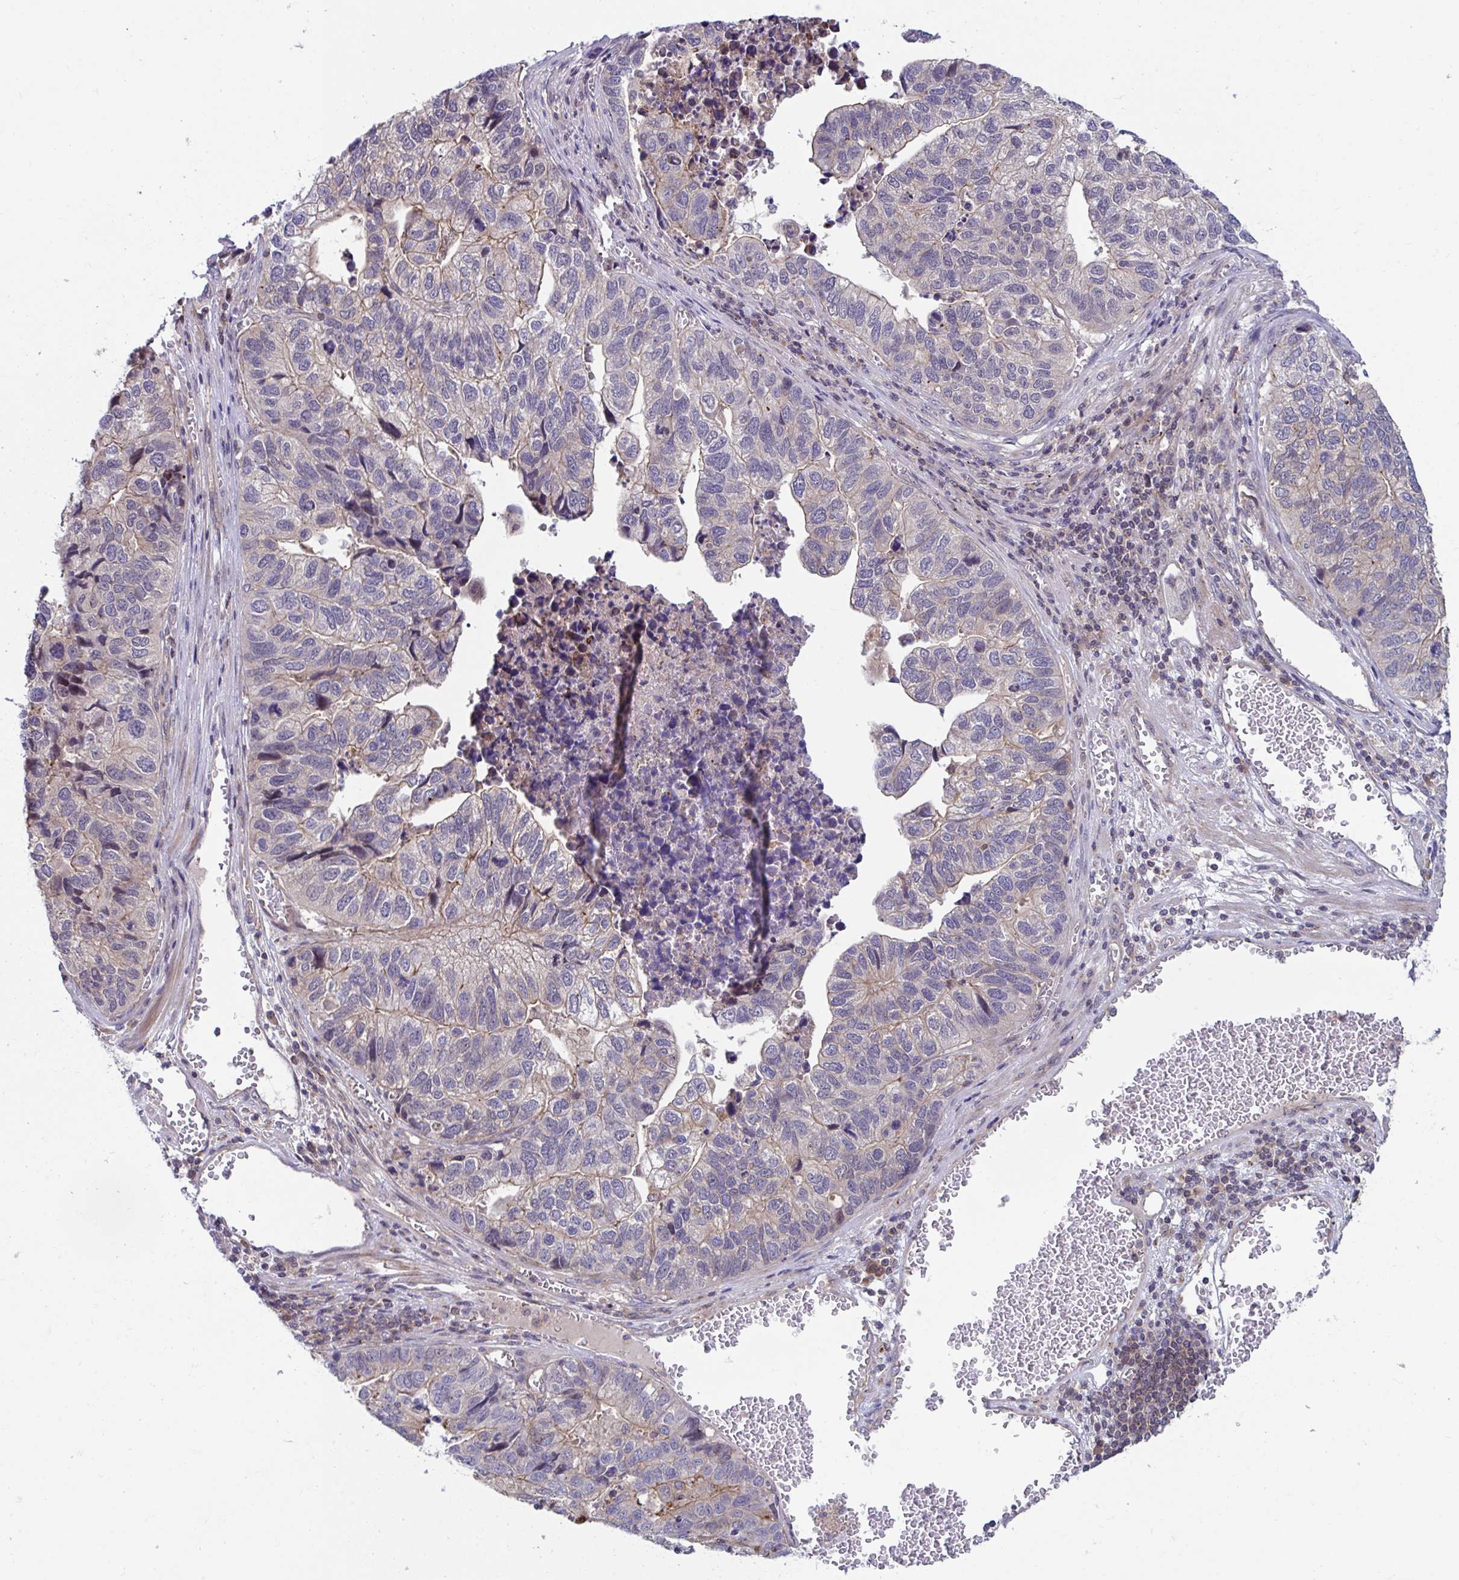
{"staining": {"intensity": "weak", "quantity": "25%-75%", "location": "cytoplasmic/membranous"}, "tissue": "stomach cancer", "cell_type": "Tumor cells", "image_type": "cancer", "snomed": [{"axis": "morphology", "description": "Adenocarcinoma, NOS"}, {"axis": "topography", "description": "Stomach, upper"}], "caption": "Immunohistochemical staining of human stomach adenocarcinoma reveals weak cytoplasmic/membranous protein staining in approximately 25%-75% of tumor cells.", "gene": "IST1", "patient": {"sex": "female", "age": 67}}